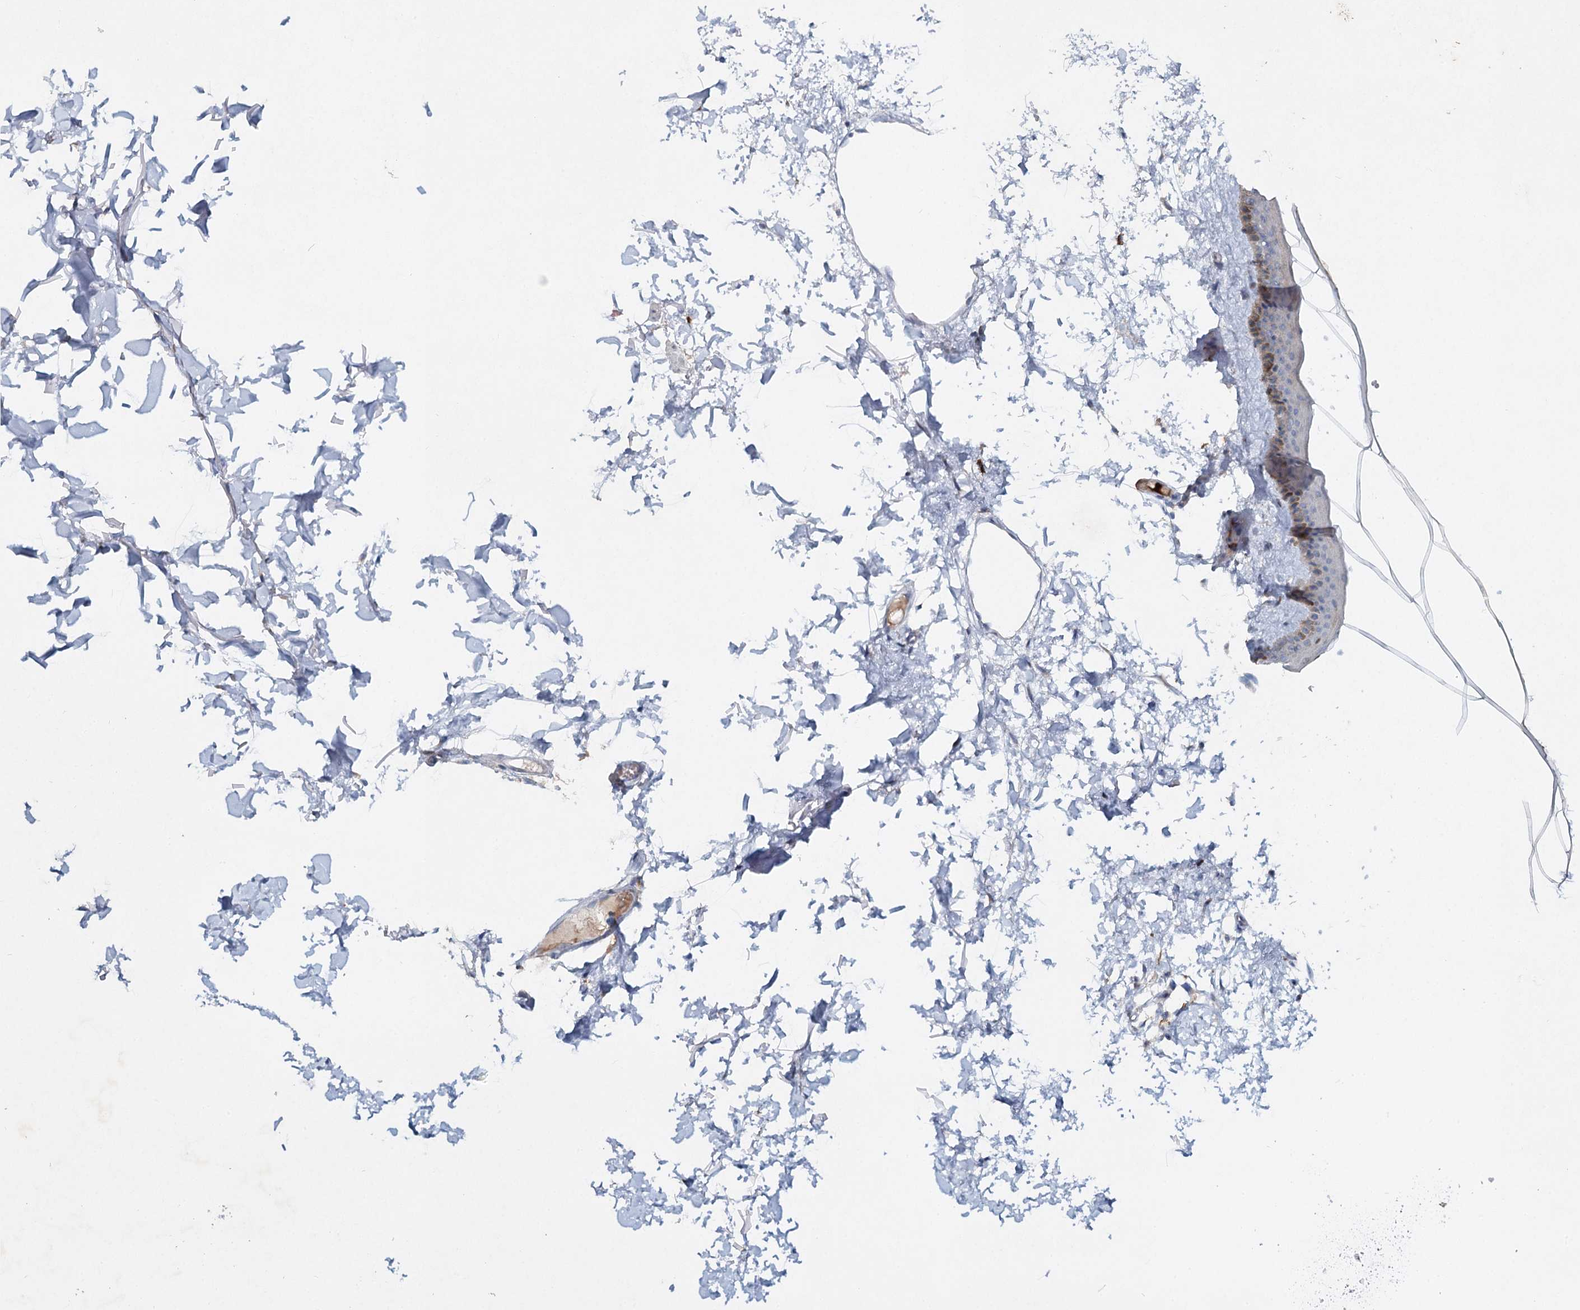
{"staining": {"intensity": "negative", "quantity": "none", "location": "none"}, "tissue": "skin", "cell_type": "Fibroblasts", "image_type": "normal", "snomed": [{"axis": "morphology", "description": "Normal tissue, NOS"}, {"axis": "topography", "description": "Skin"}], "caption": "Protein analysis of unremarkable skin displays no significant staining in fibroblasts.", "gene": "RFX6", "patient": {"sex": "female", "age": 58}}